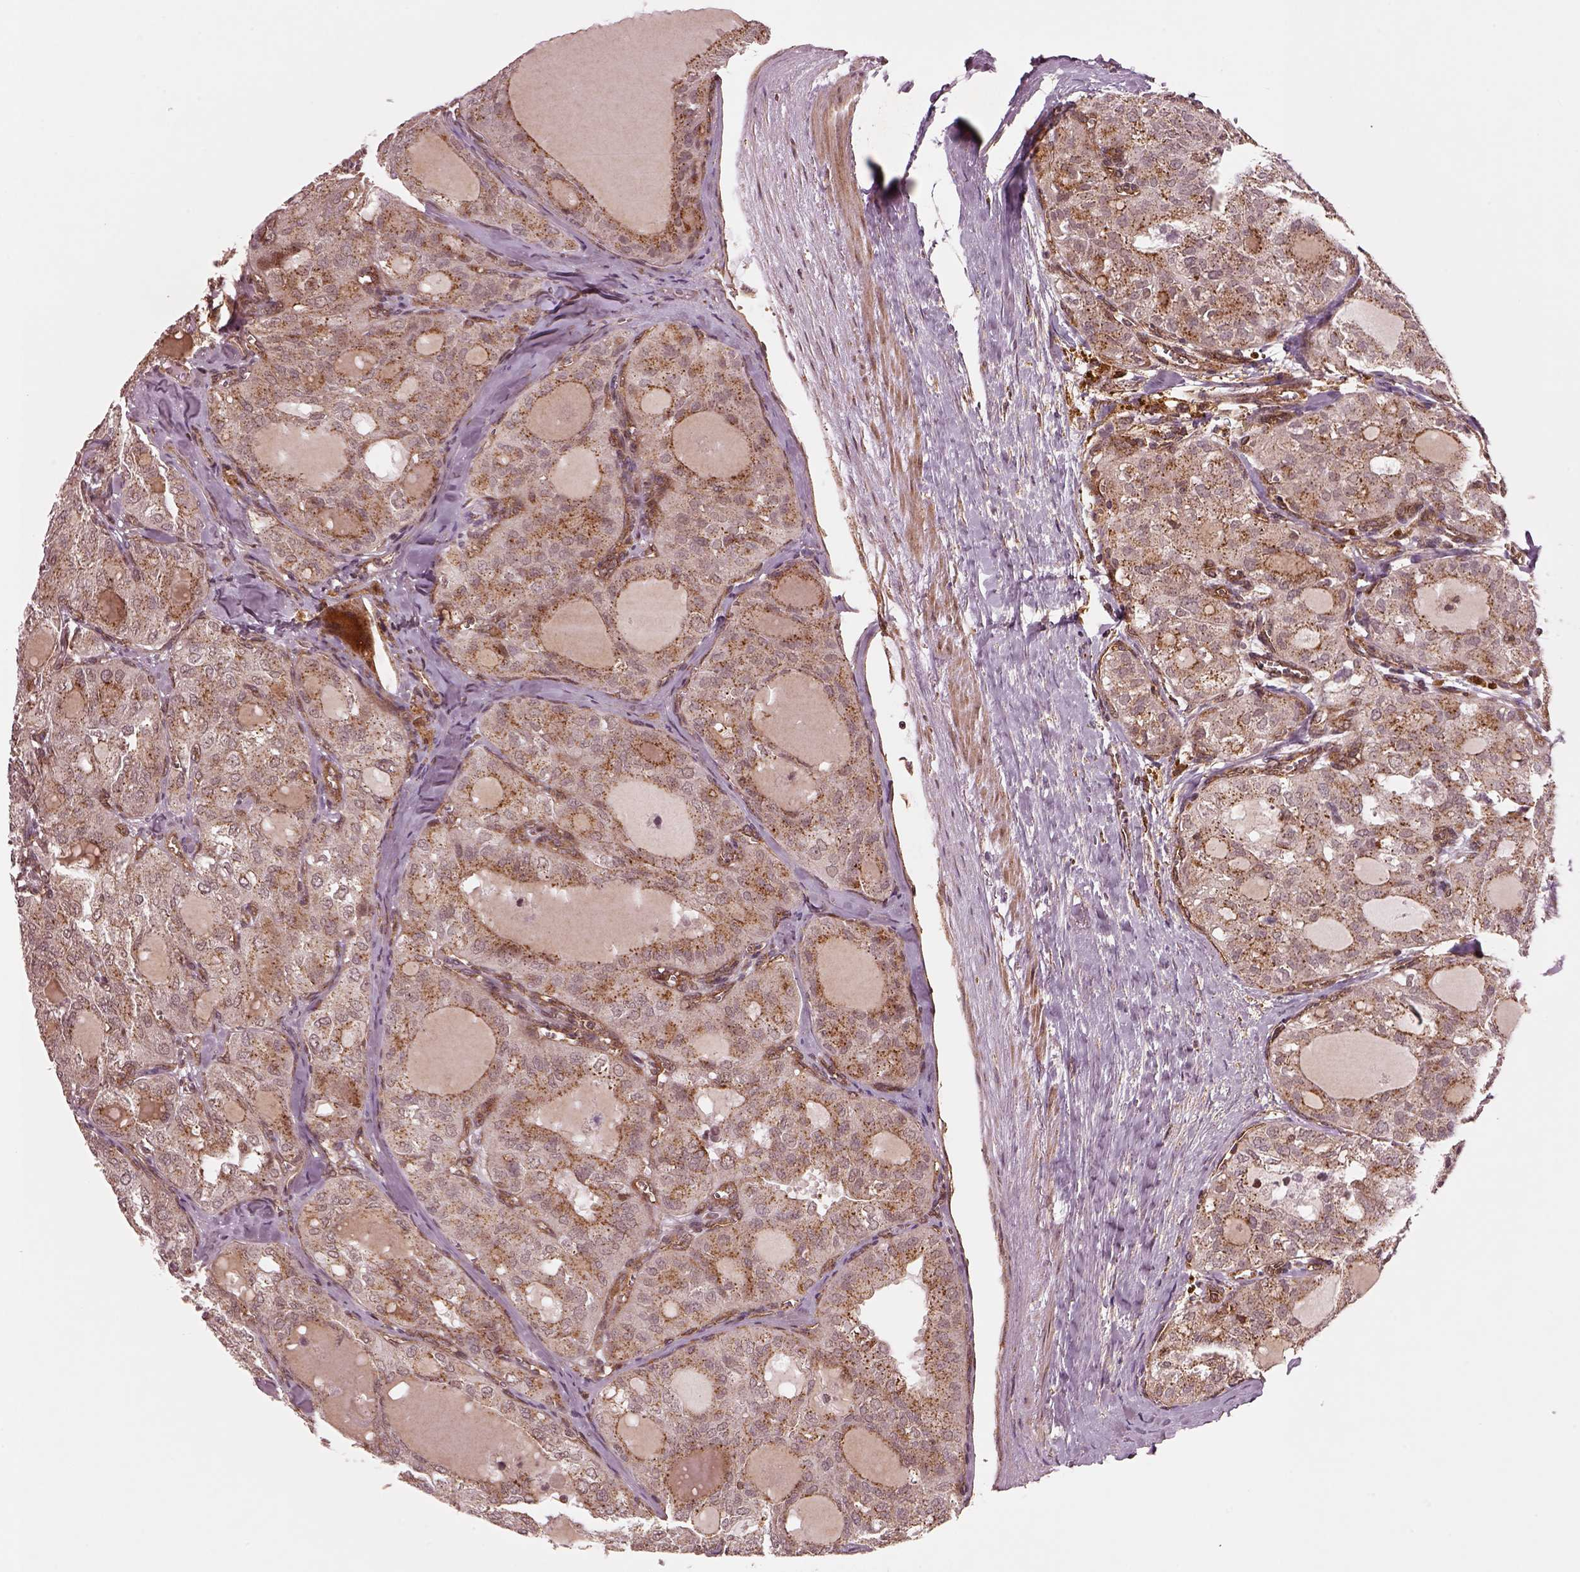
{"staining": {"intensity": "moderate", "quantity": "<25%", "location": "cytoplasmic/membranous"}, "tissue": "thyroid cancer", "cell_type": "Tumor cells", "image_type": "cancer", "snomed": [{"axis": "morphology", "description": "Follicular adenoma carcinoma, NOS"}, {"axis": "topography", "description": "Thyroid gland"}], "caption": "High-power microscopy captured an immunohistochemistry photomicrograph of thyroid cancer, revealing moderate cytoplasmic/membranous expression in approximately <25% of tumor cells. (DAB IHC, brown staining for protein, blue staining for nuclei).", "gene": "WASHC2A", "patient": {"sex": "male", "age": 75}}